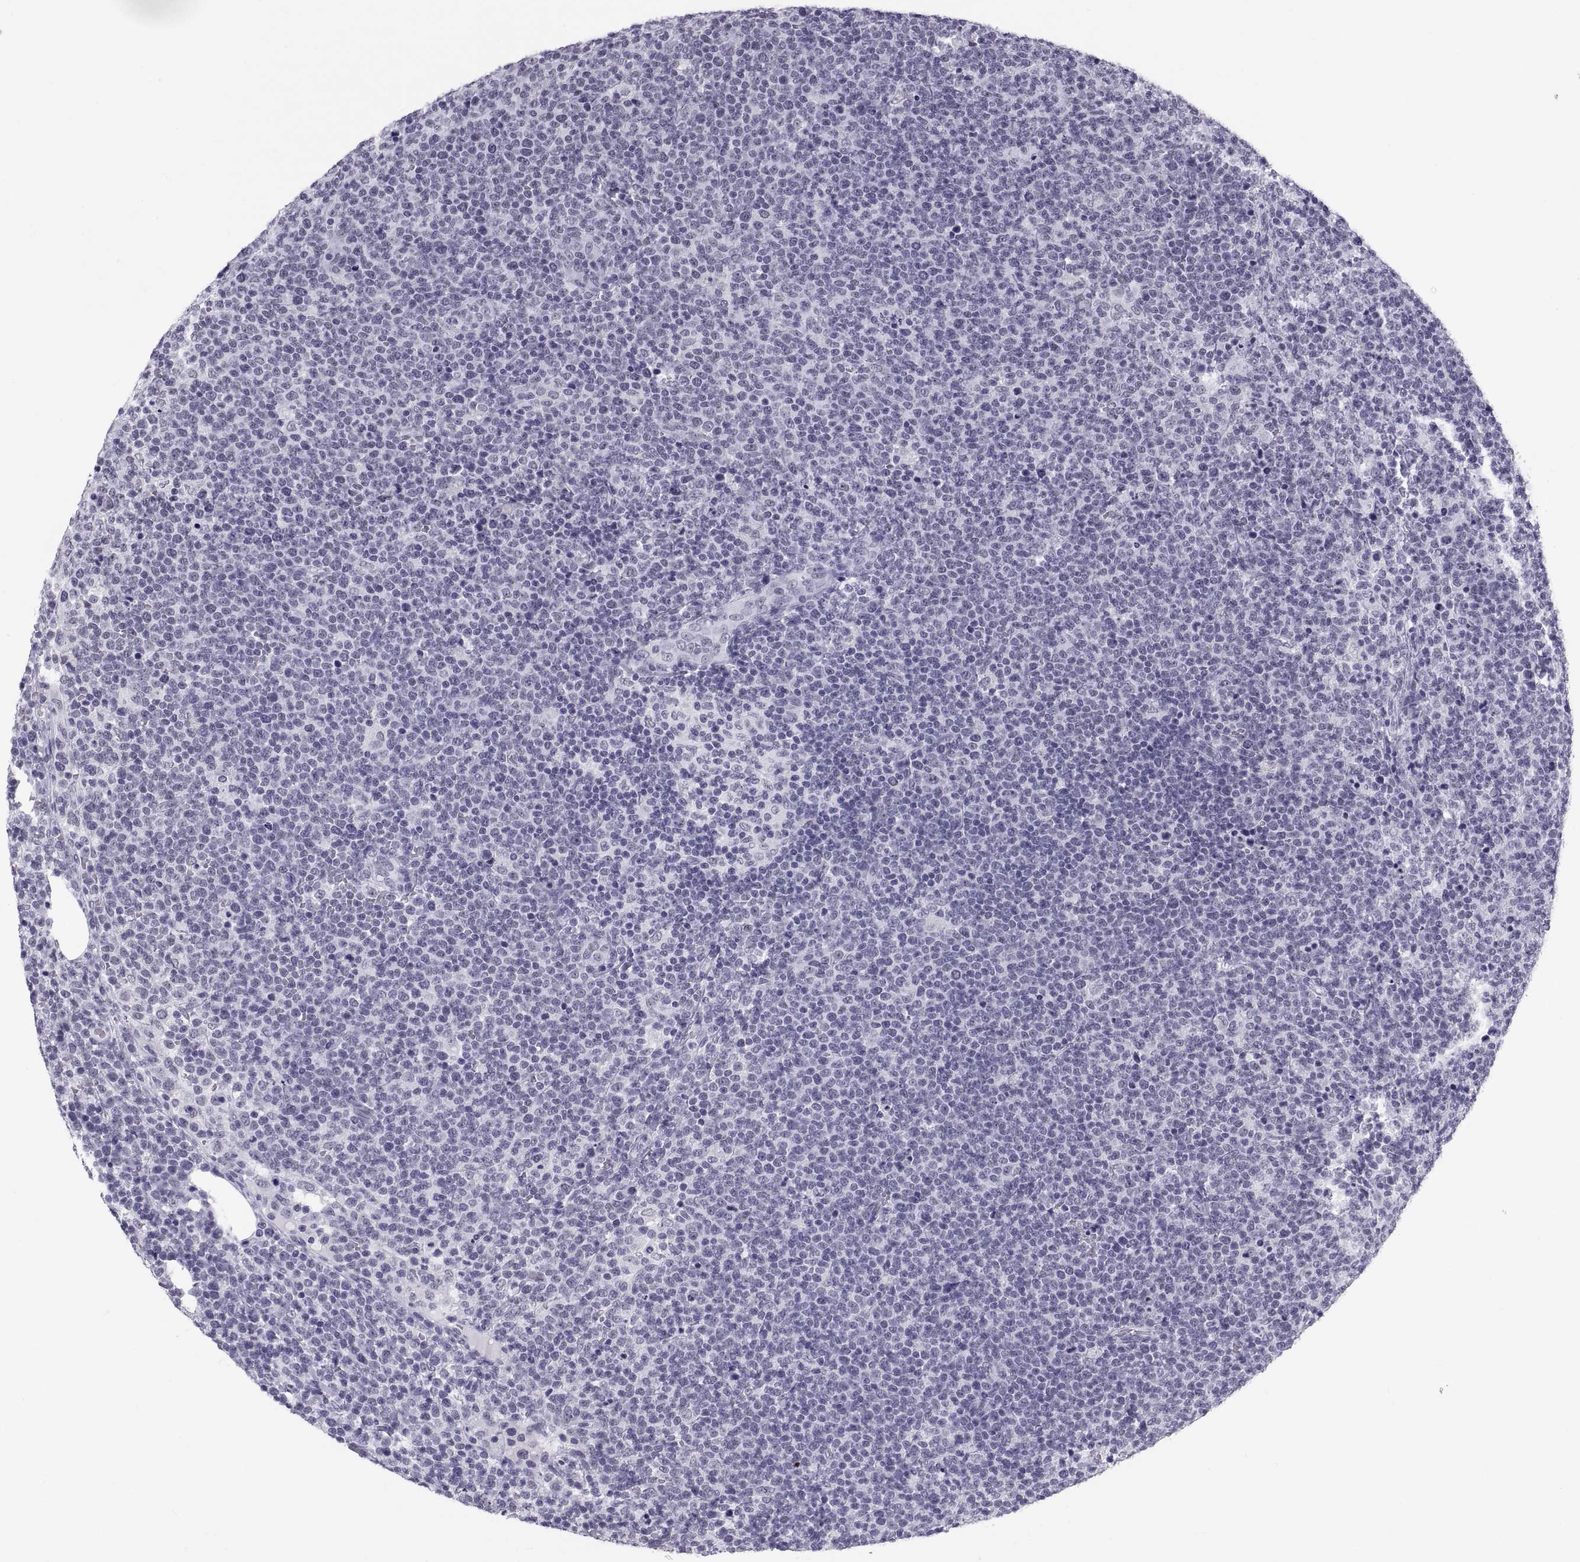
{"staining": {"intensity": "negative", "quantity": "none", "location": "none"}, "tissue": "lymphoma", "cell_type": "Tumor cells", "image_type": "cancer", "snomed": [{"axis": "morphology", "description": "Malignant lymphoma, non-Hodgkin's type, High grade"}, {"axis": "topography", "description": "Lymph node"}], "caption": "Tumor cells show no significant protein positivity in high-grade malignant lymphoma, non-Hodgkin's type.", "gene": "NEUROD6", "patient": {"sex": "male", "age": 61}}